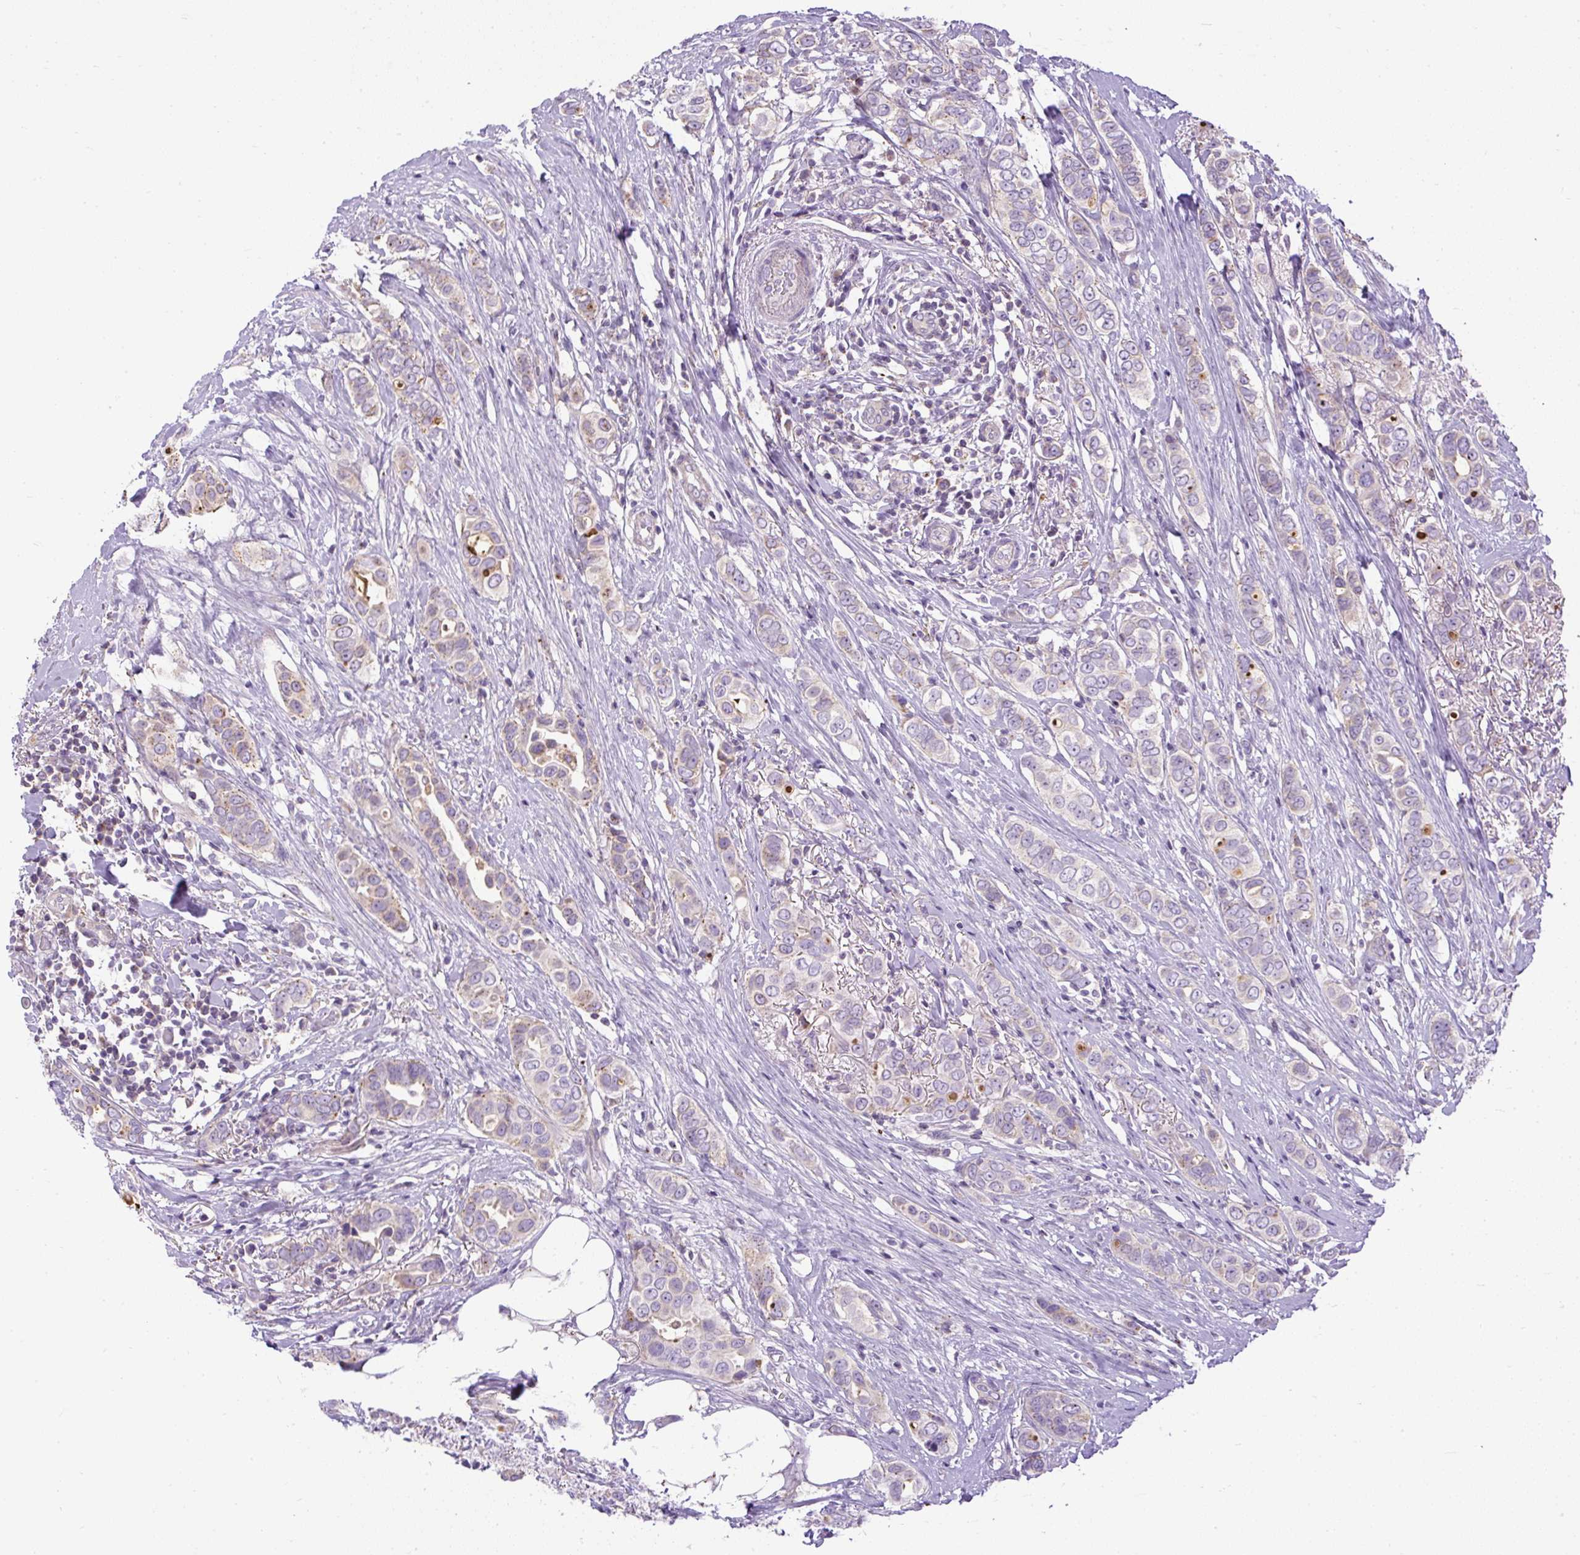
{"staining": {"intensity": "weak", "quantity": "<25%", "location": "cytoplasmic/membranous"}, "tissue": "breast cancer", "cell_type": "Tumor cells", "image_type": "cancer", "snomed": [{"axis": "morphology", "description": "Lobular carcinoma"}, {"axis": "topography", "description": "Breast"}], "caption": "High magnification brightfield microscopy of breast lobular carcinoma stained with DAB (3,3'-diaminobenzidine) (brown) and counterstained with hematoxylin (blue): tumor cells show no significant expression.", "gene": "CFAP47", "patient": {"sex": "female", "age": 51}}